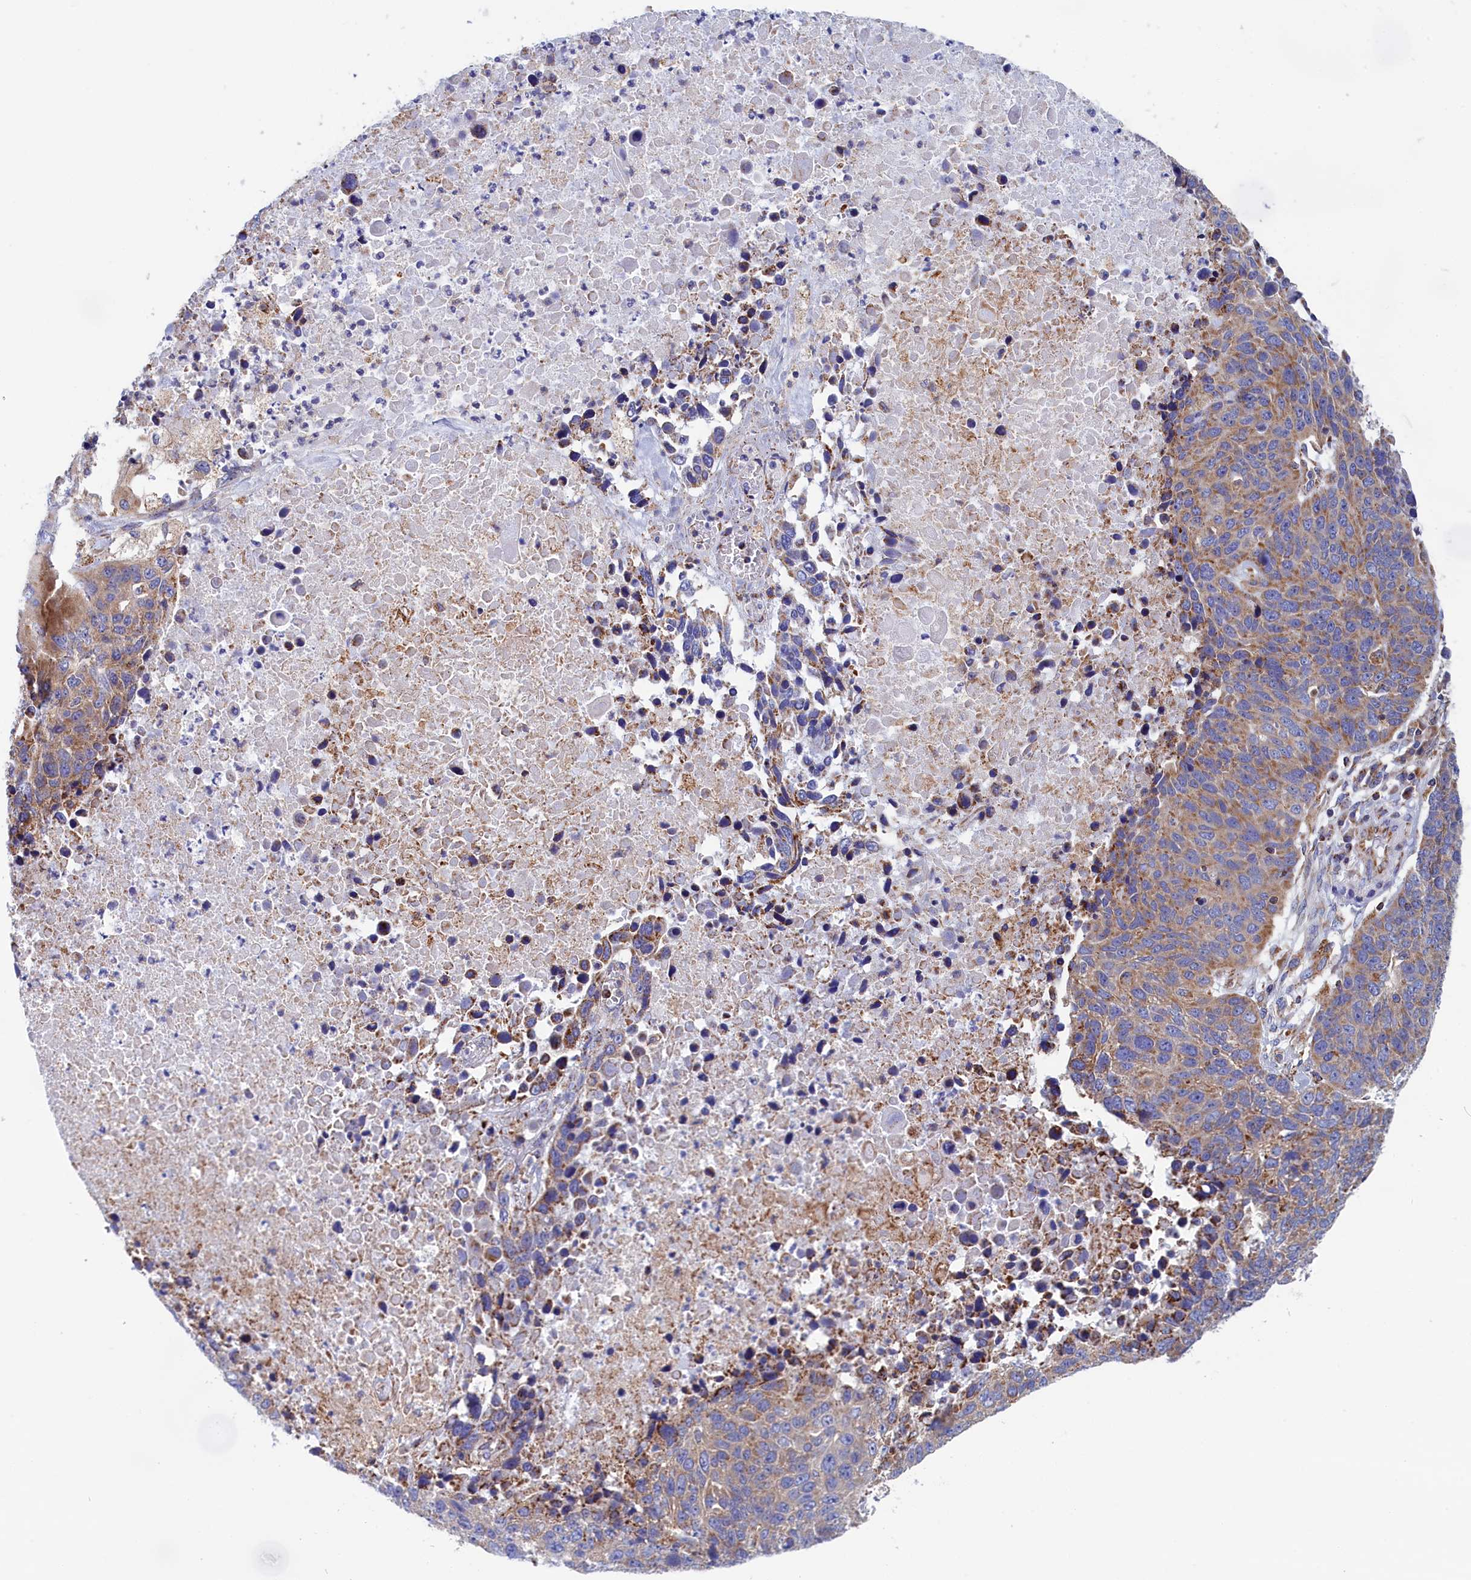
{"staining": {"intensity": "strong", "quantity": "<25%", "location": "cytoplasmic/membranous"}, "tissue": "lung cancer", "cell_type": "Tumor cells", "image_type": "cancer", "snomed": [{"axis": "morphology", "description": "Normal tissue, NOS"}, {"axis": "morphology", "description": "Squamous cell carcinoma, NOS"}, {"axis": "topography", "description": "Lymph node"}, {"axis": "topography", "description": "Lung"}], "caption": "This is an image of immunohistochemistry staining of squamous cell carcinoma (lung), which shows strong expression in the cytoplasmic/membranous of tumor cells.", "gene": "WDR83", "patient": {"sex": "male", "age": 66}}